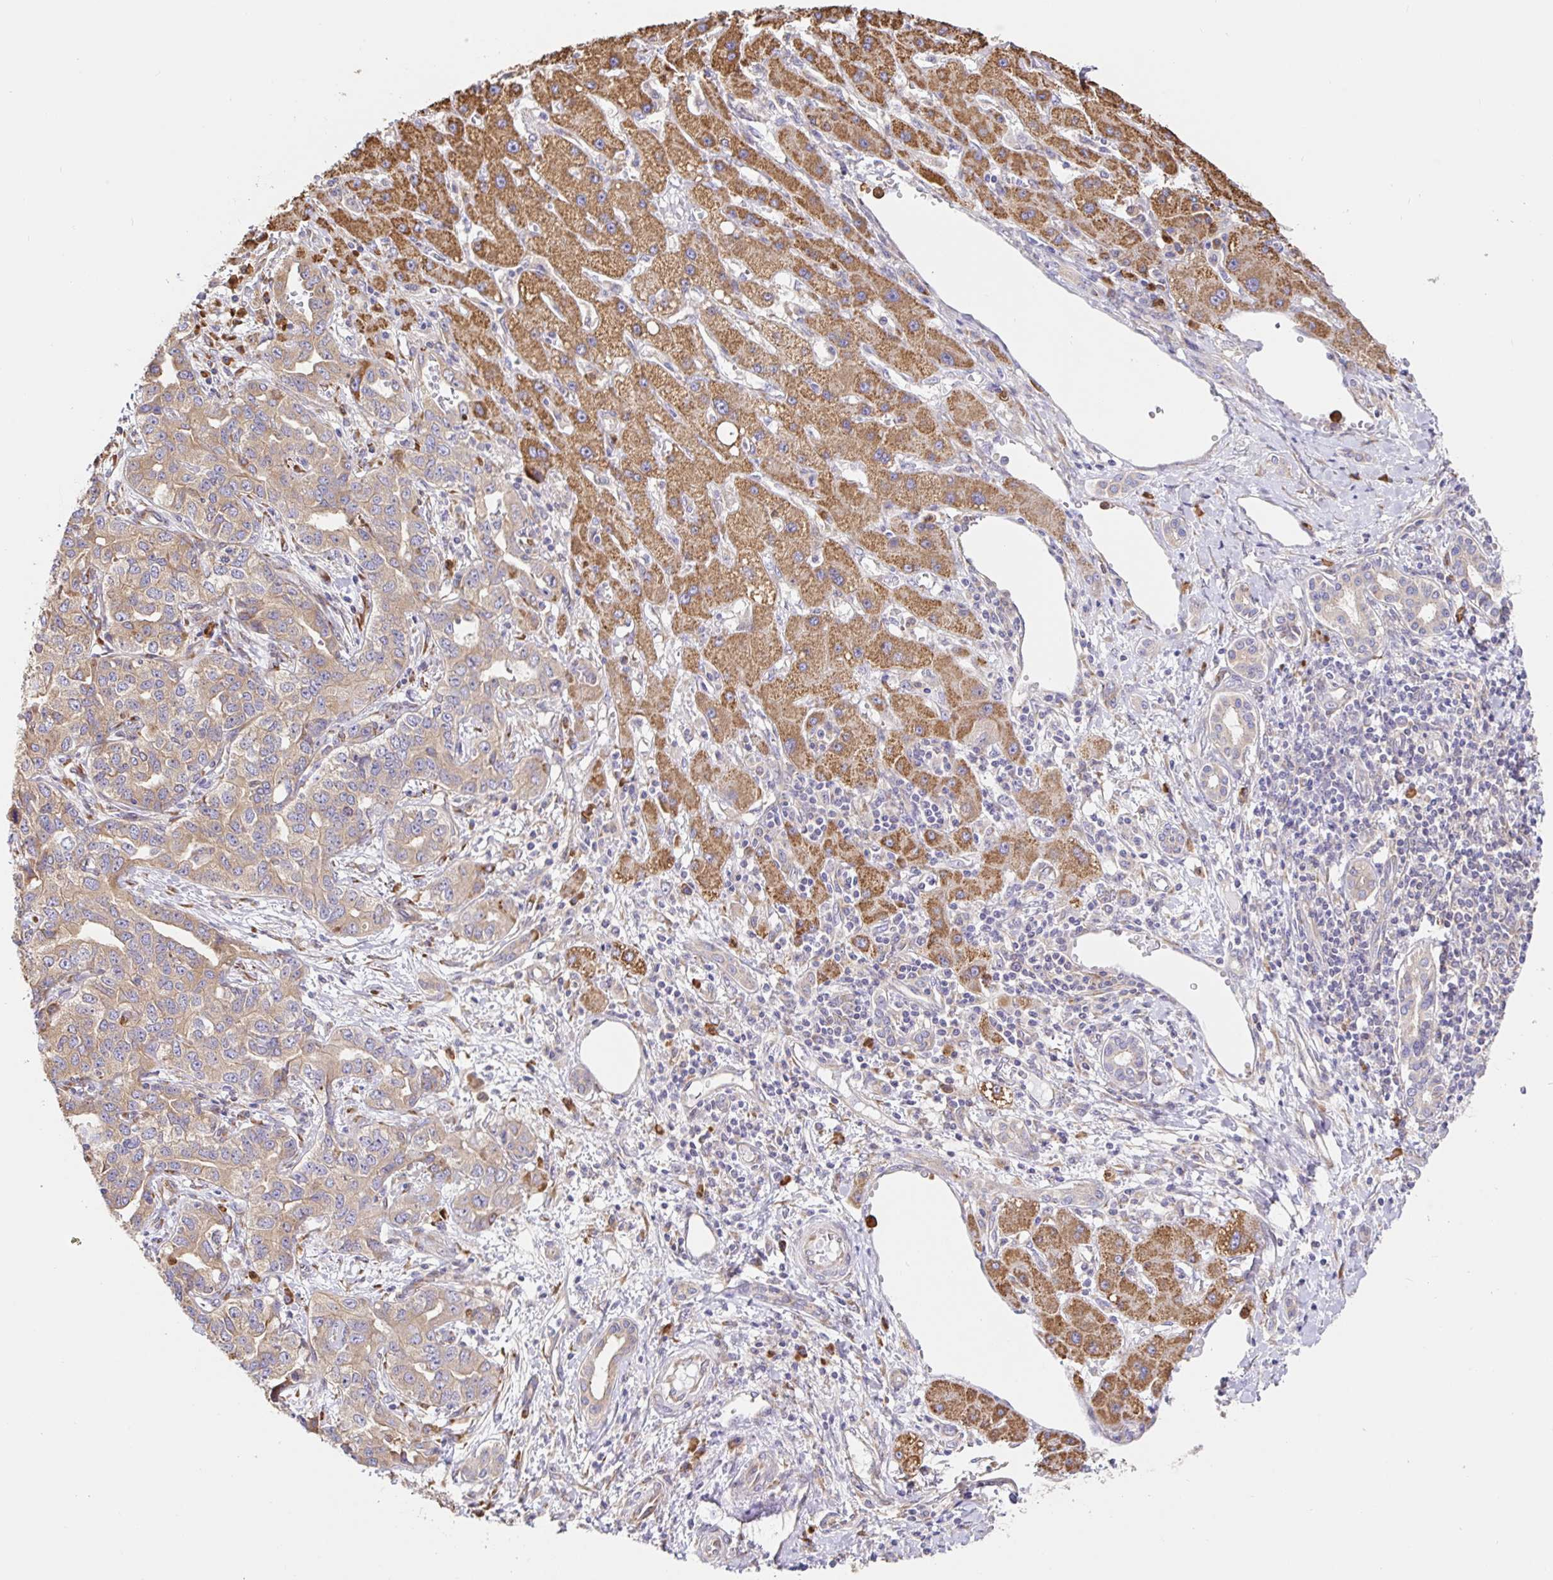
{"staining": {"intensity": "weak", "quantity": ">75%", "location": "cytoplasmic/membranous"}, "tissue": "liver cancer", "cell_type": "Tumor cells", "image_type": "cancer", "snomed": [{"axis": "morphology", "description": "Cholangiocarcinoma"}, {"axis": "topography", "description": "Liver"}], "caption": "Human liver cancer stained with a protein marker displays weak staining in tumor cells.", "gene": "PDPK1", "patient": {"sex": "male", "age": 59}}